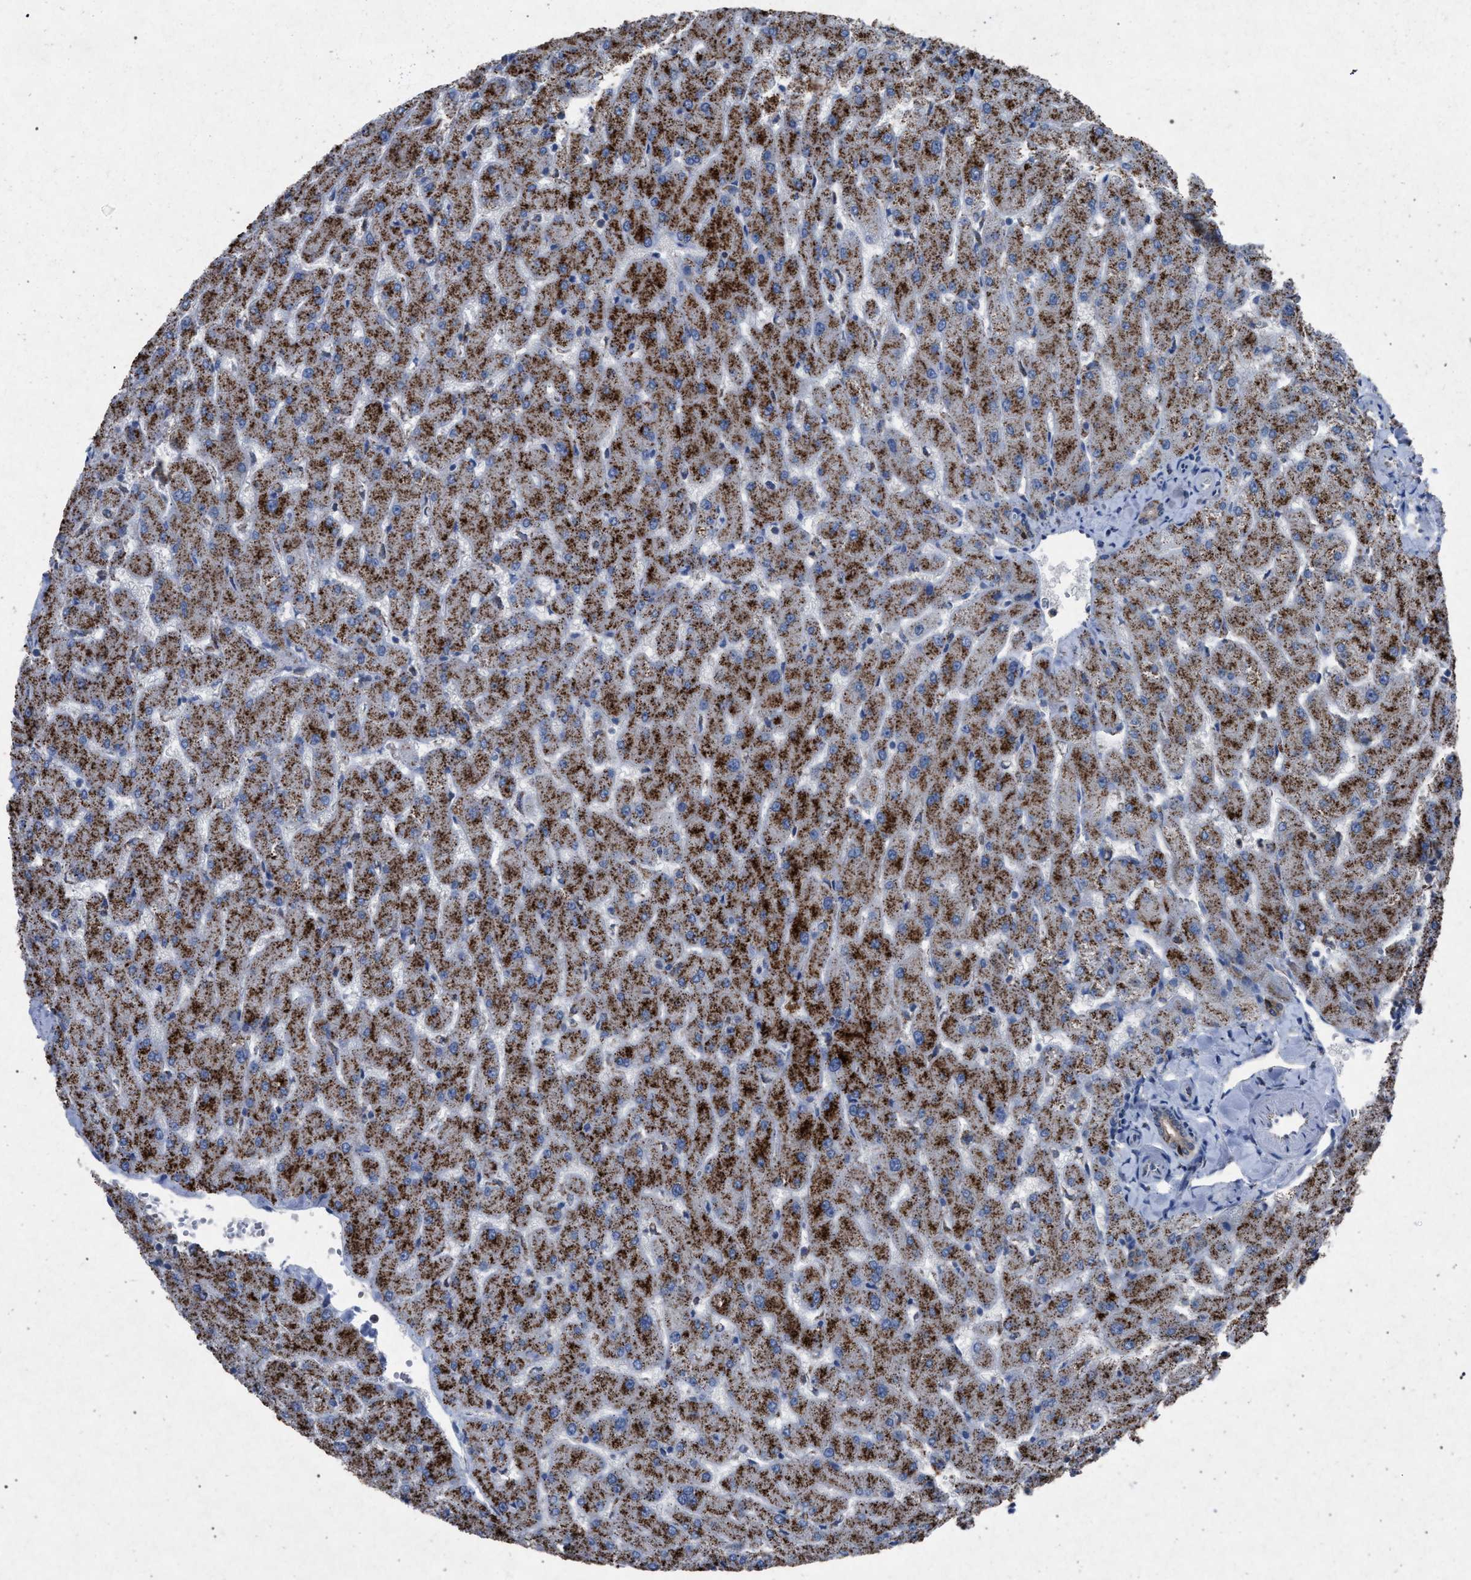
{"staining": {"intensity": "weak", "quantity": ">75%", "location": "cytoplasmic/membranous"}, "tissue": "liver", "cell_type": "Cholangiocytes", "image_type": "normal", "snomed": [{"axis": "morphology", "description": "Normal tissue, NOS"}, {"axis": "topography", "description": "Liver"}], "caption": "A micrograph of liver stained for a protein reveals weak cytoplasmic/membranous brown staining in cholangiocytes. Ihc stains the protein in brown and the nuclei are stained blue.", "gene": "HSD17B4", "patient": {"sex": "female", "age": 63}}